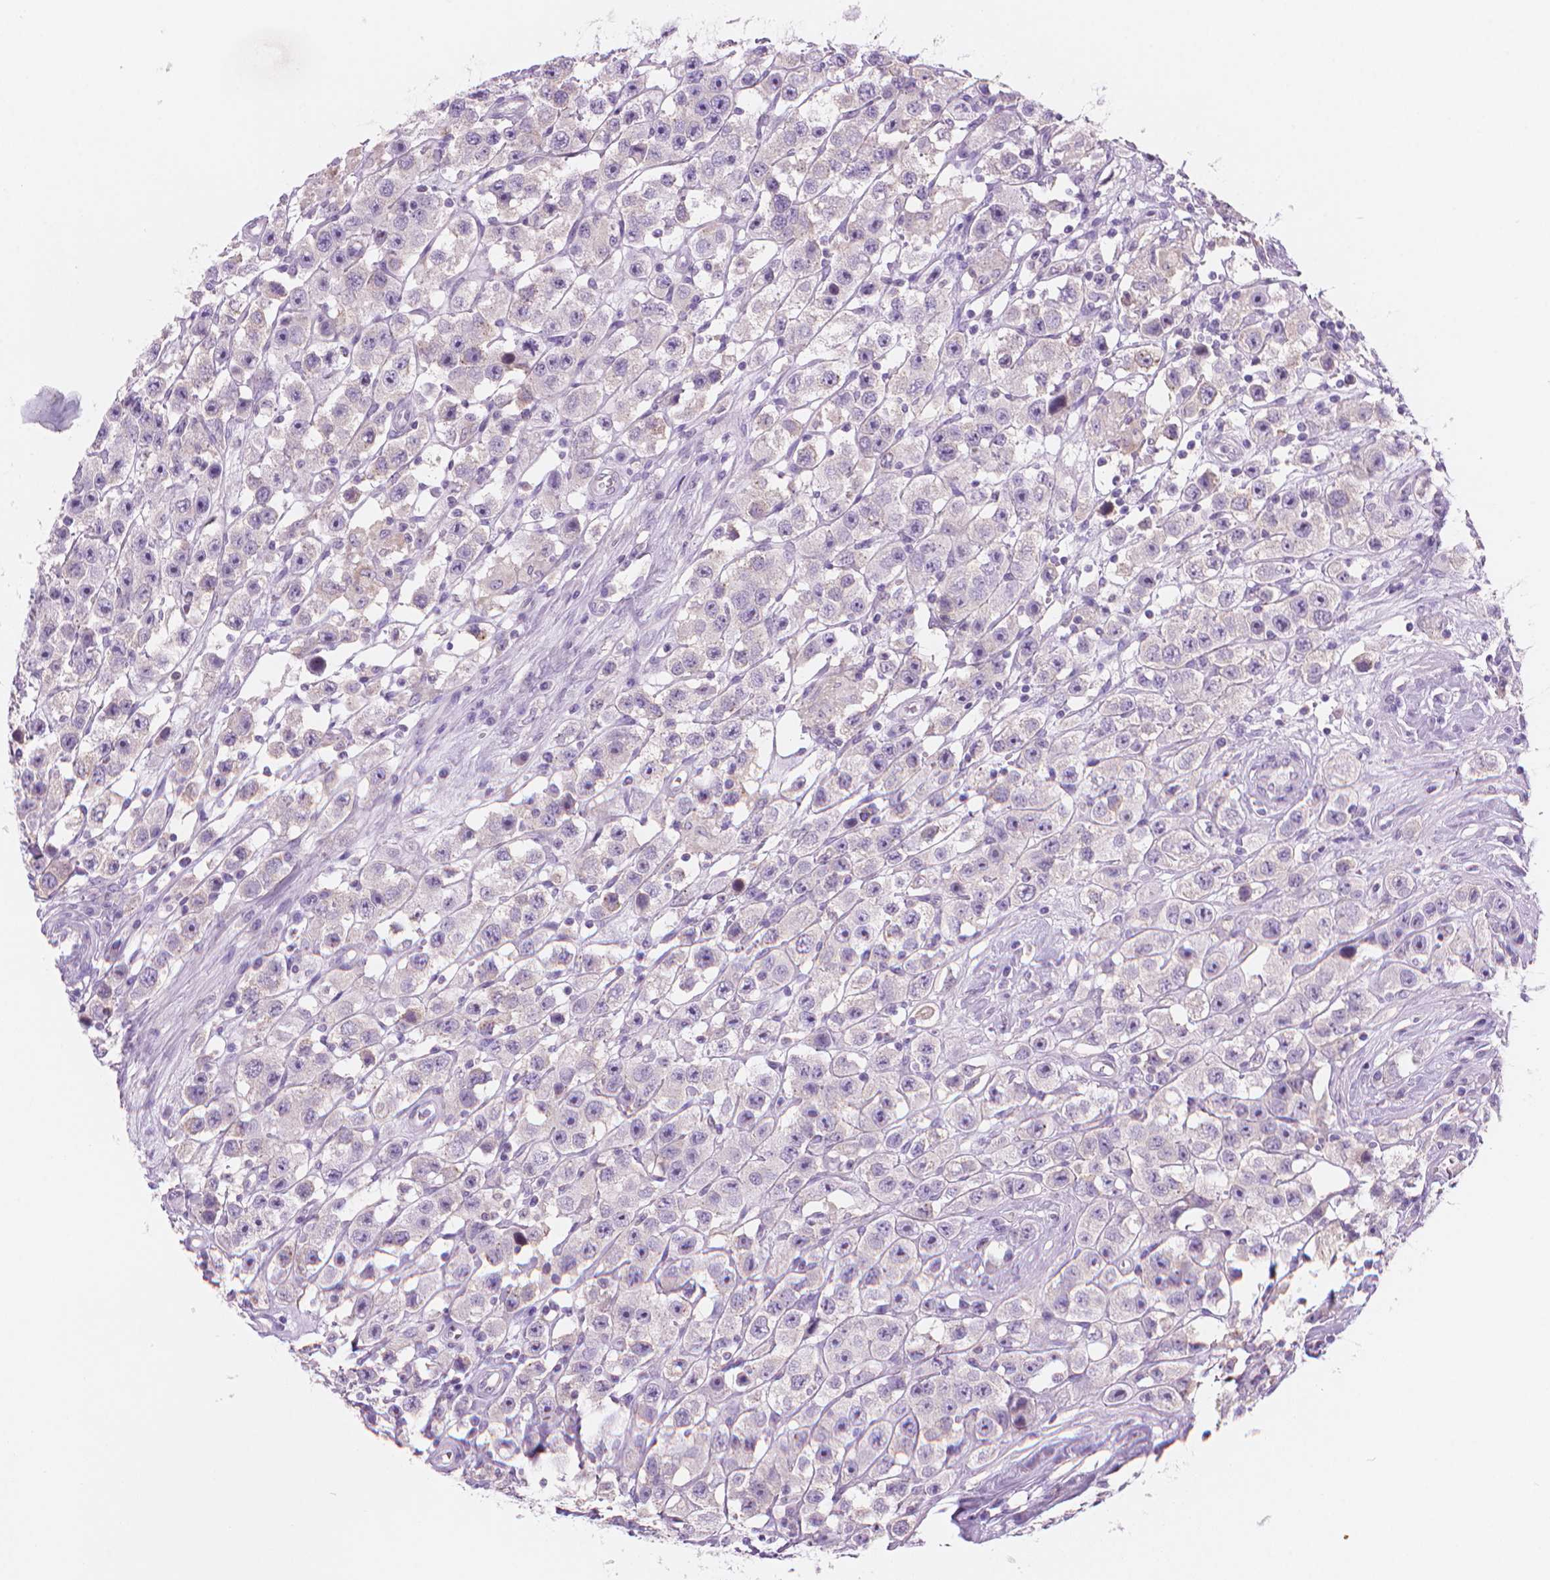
{"staining": {"intensity": "negative", "quantity": "none", "location": "none"}, "tissue": "testis cancer", "cell_type": "Tumor cells", "image_type": "cancer", "snomed": [{"axis": "morphology", "description": "Seminoma, NOS"}, {"axis": "topography", "description": "Testis"}], "caption": "Tumor cells show no significant positivity in seminoma (testis). (Stains: DAB (3,3'-diaminobenzidine) IHC with hematoxylin counter stain, Microscopy: brightfield microscopy at high magnification).", "gene": "ENSG00000187186", "patient": {"sex": "male", "age": 45}}